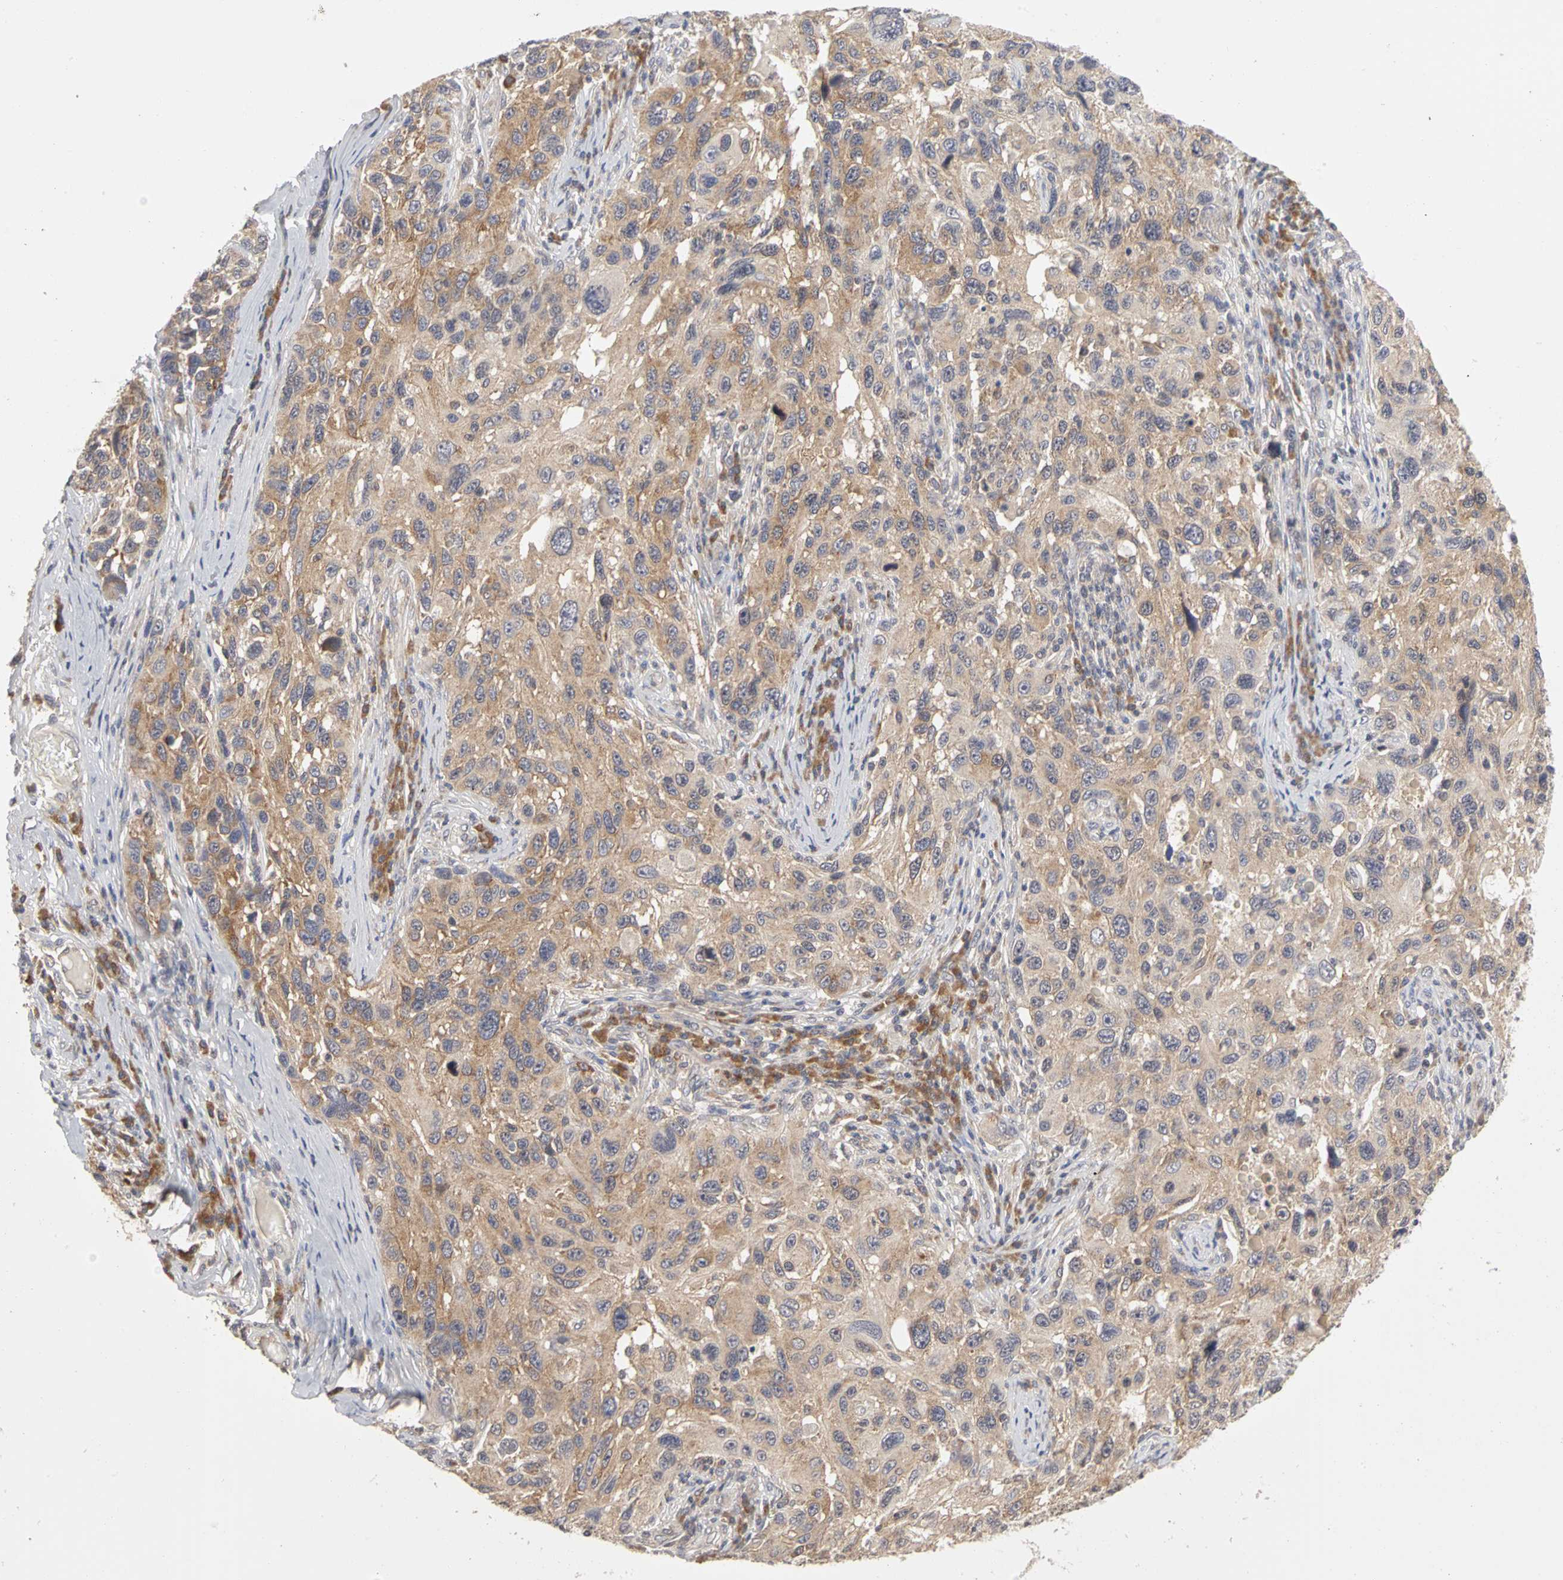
{"staining": {"intensity": "weak", "quantity": ">75%", "location": "cytoplasmic/membranous"}, "tissue": "melanoma", "cell_type": "Tumor cells", "image_type": "cancer", "snomed": [{"axis": "morphology", "description": "Malignant melanoma, NOS"}, {"axis": "topography", "description": "Skin"}], "caption": "A micrograph of malignant melanoma stained for a protein displays weak cytoplasmic/membranous brown staining in tumor cells.", "gene": "IRAK1", "patient": {"sex": "male", "age": 53}}